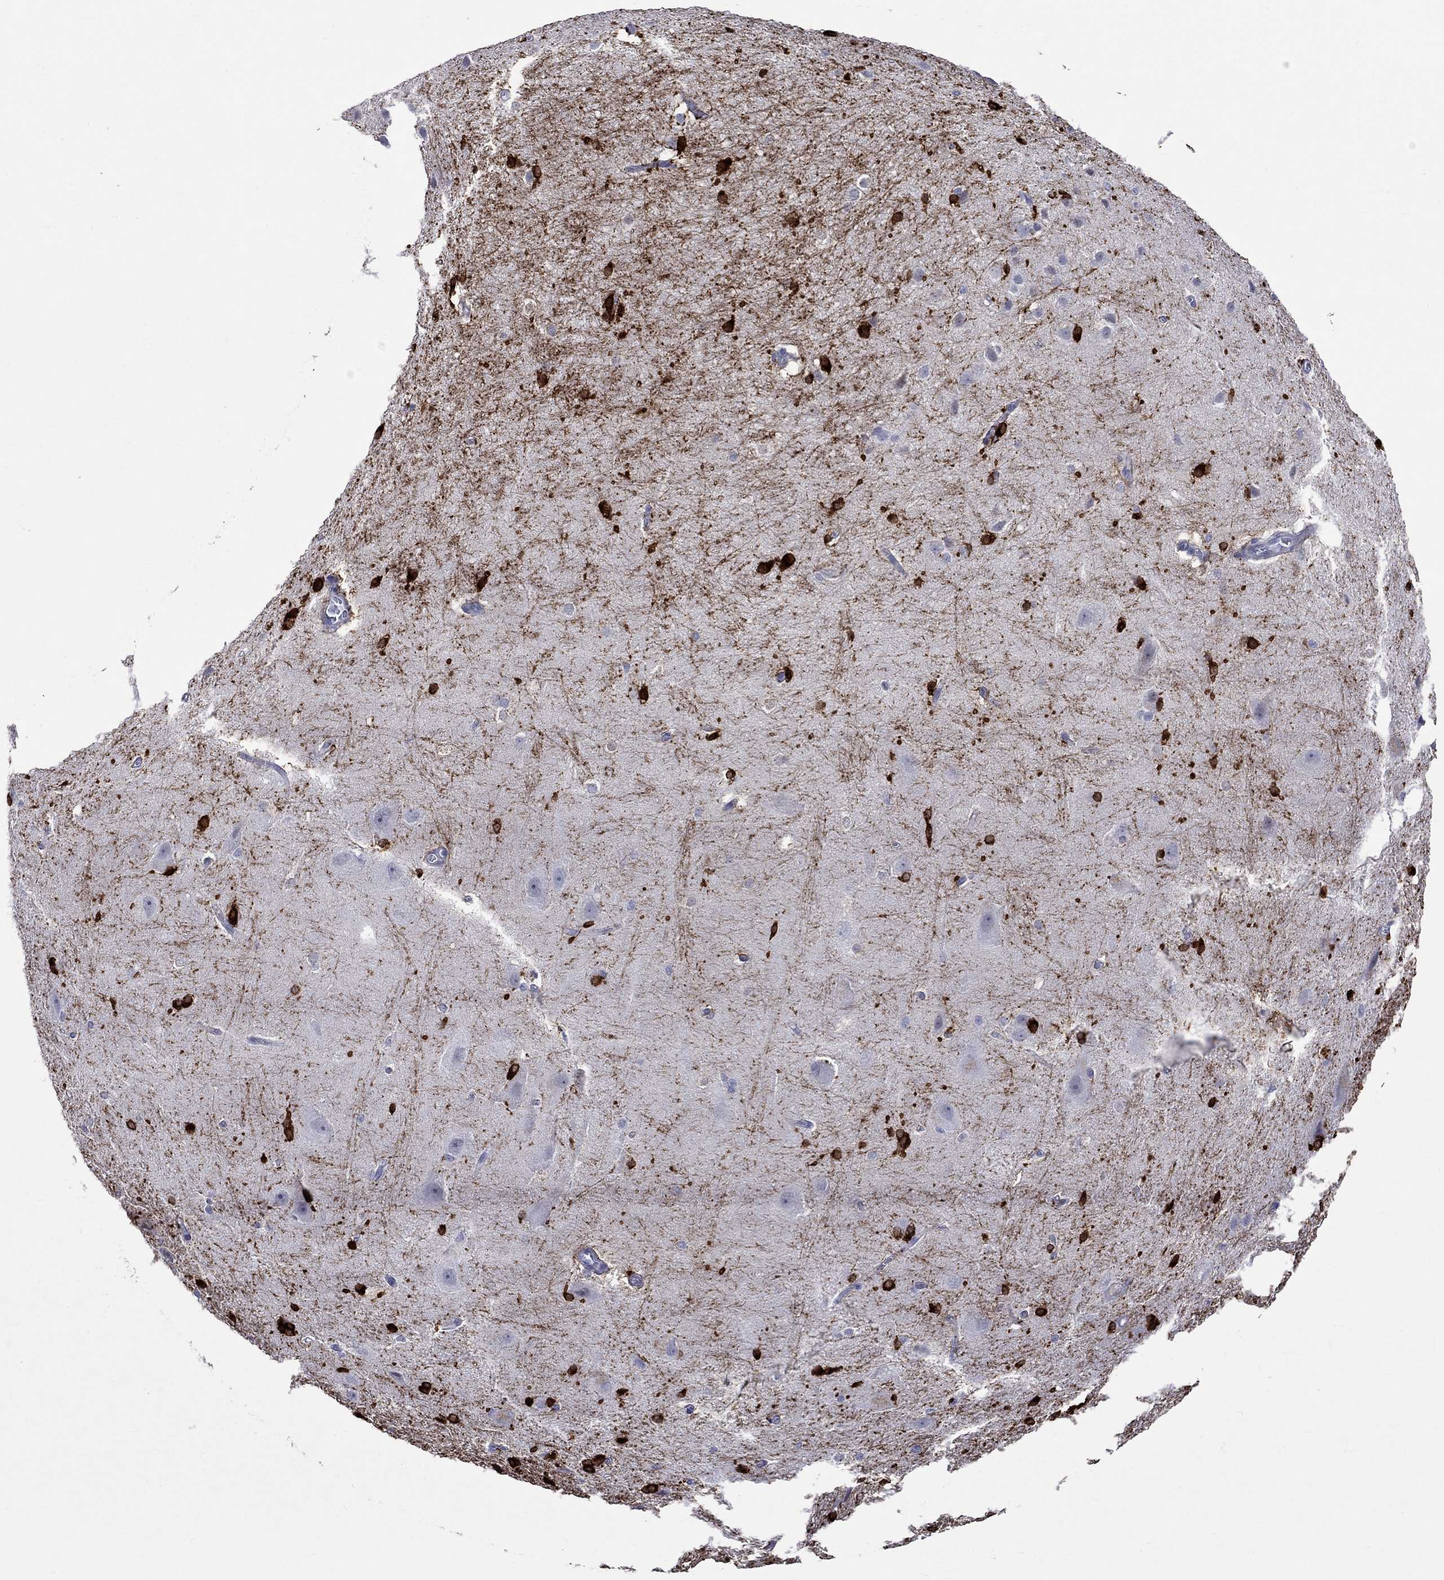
{"staining": {"intensity": "strong", "quantity": "25%-75%", "location": "cytoplasmic/membranous"}, "tissue": "hippocampus", "cell_type": "Glial cells", "image_type": "normal", "snomed": [{"axis": "morphology", "description": "Normal tissue, NOS"}, {"axis": "topography", "description": "Cerebral cortex"}, {"axis": "topography", "description": "Hippocampus"}], "caption": "A histopathology image showing strong cytoplasmic/membranous staining in approximately 25%-75% of glial cells in unremarkable hippocampus, as visualized by brown immunohistochemical staining.", "gene": "CRYAB", "patient": {"sex": "female", "age": 19}}